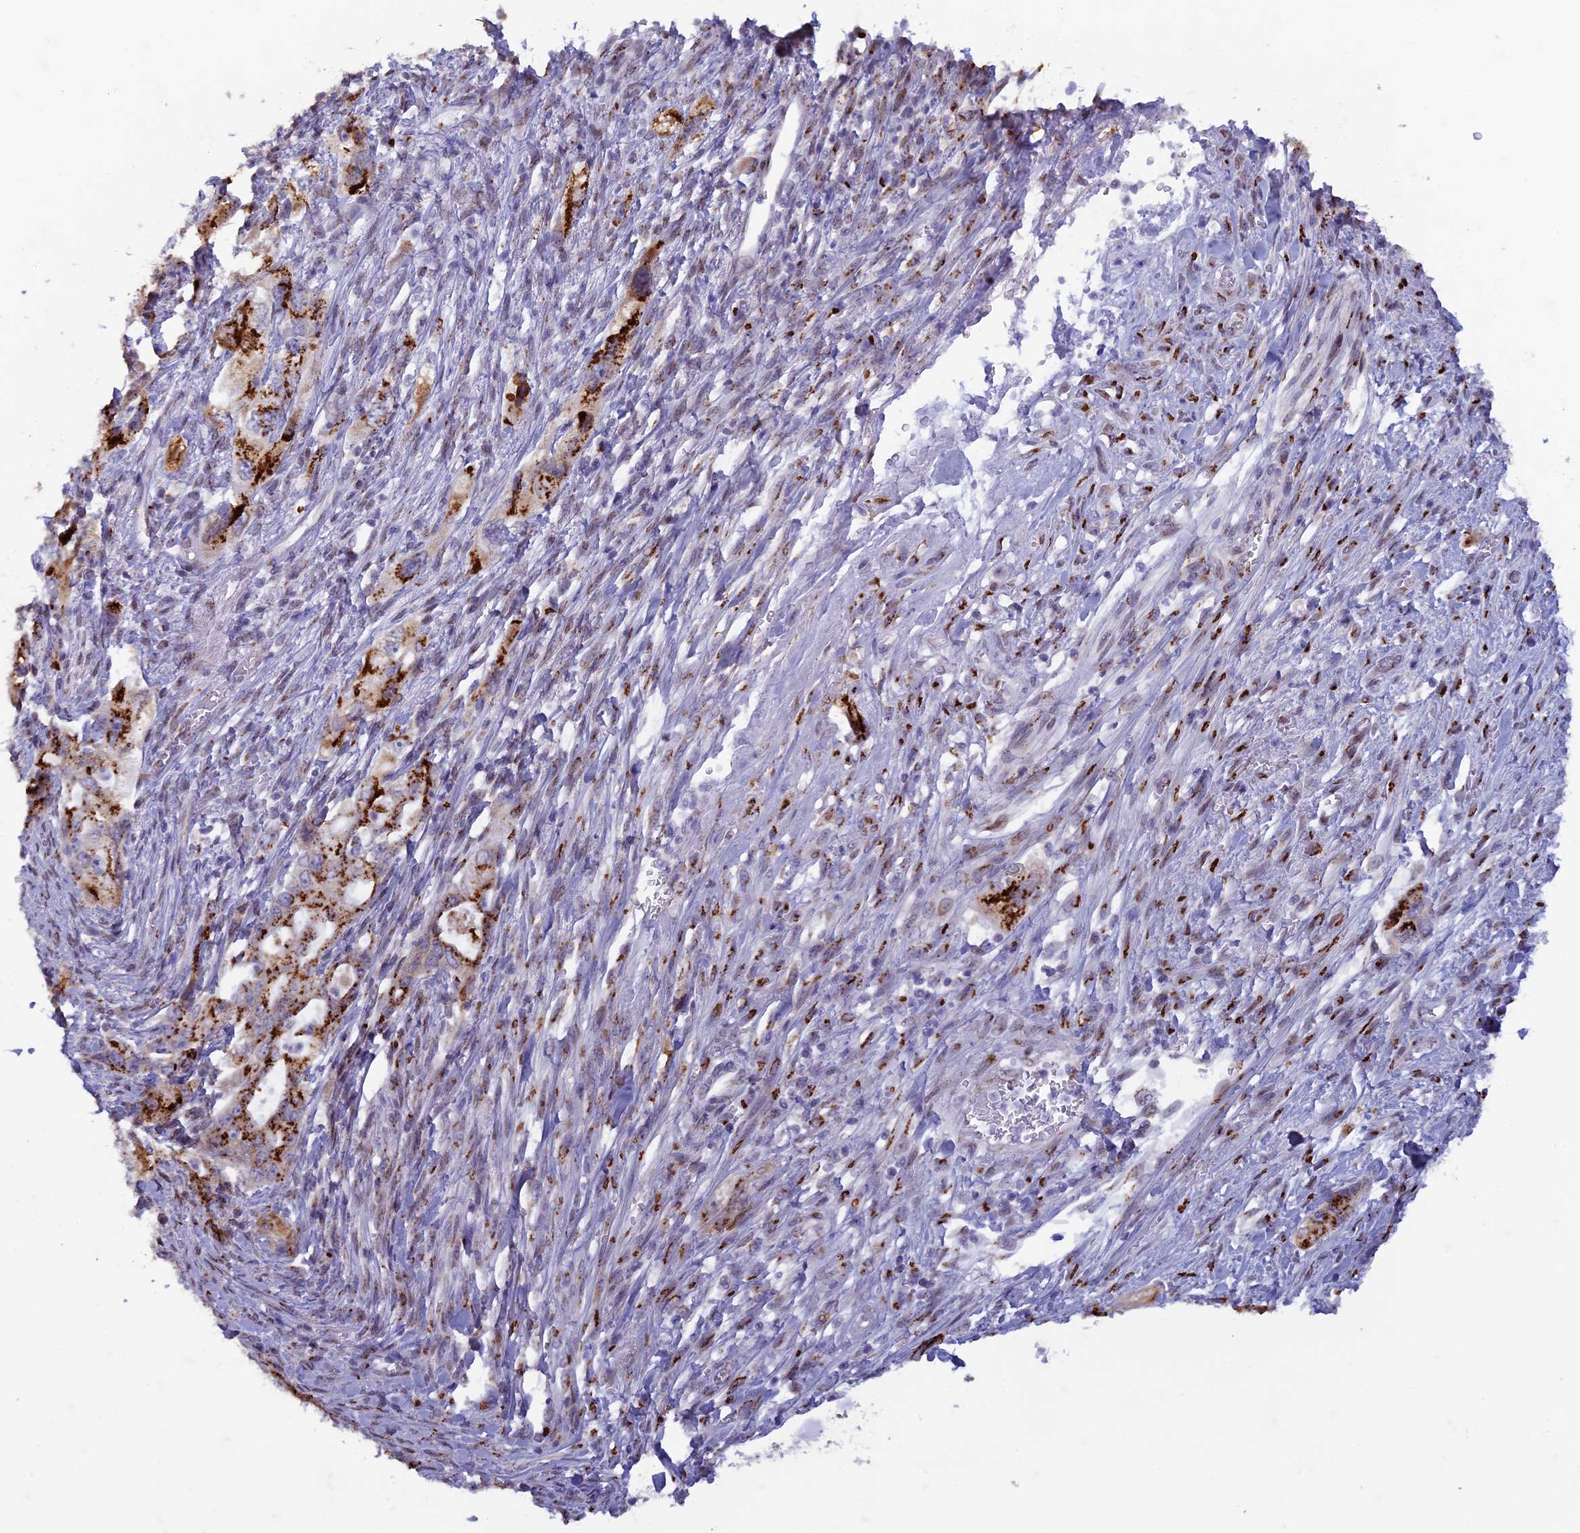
{"staining": {"intensity": "strong", "quantity": ">75%", "location": "cytoplasmic/membranous"}, "tissue": "pancreatic cancer", "cell_type": "Tumor cells", "image_type": "cancer", "snomed": [{"axis": "morphology", "description": "Adenocarcinoma, NOS"}, {"axis": "topography", "description": "Pancreas"}], "caption": "Human adenocarcinoma (pancreatic) stained with a brown dye demonstrates strong cytoplasmic/membranous positive staining in approximately >75% of tumor cells.", "gene": "FAM3C", "patient": {"sex": "female", "age": 73}}